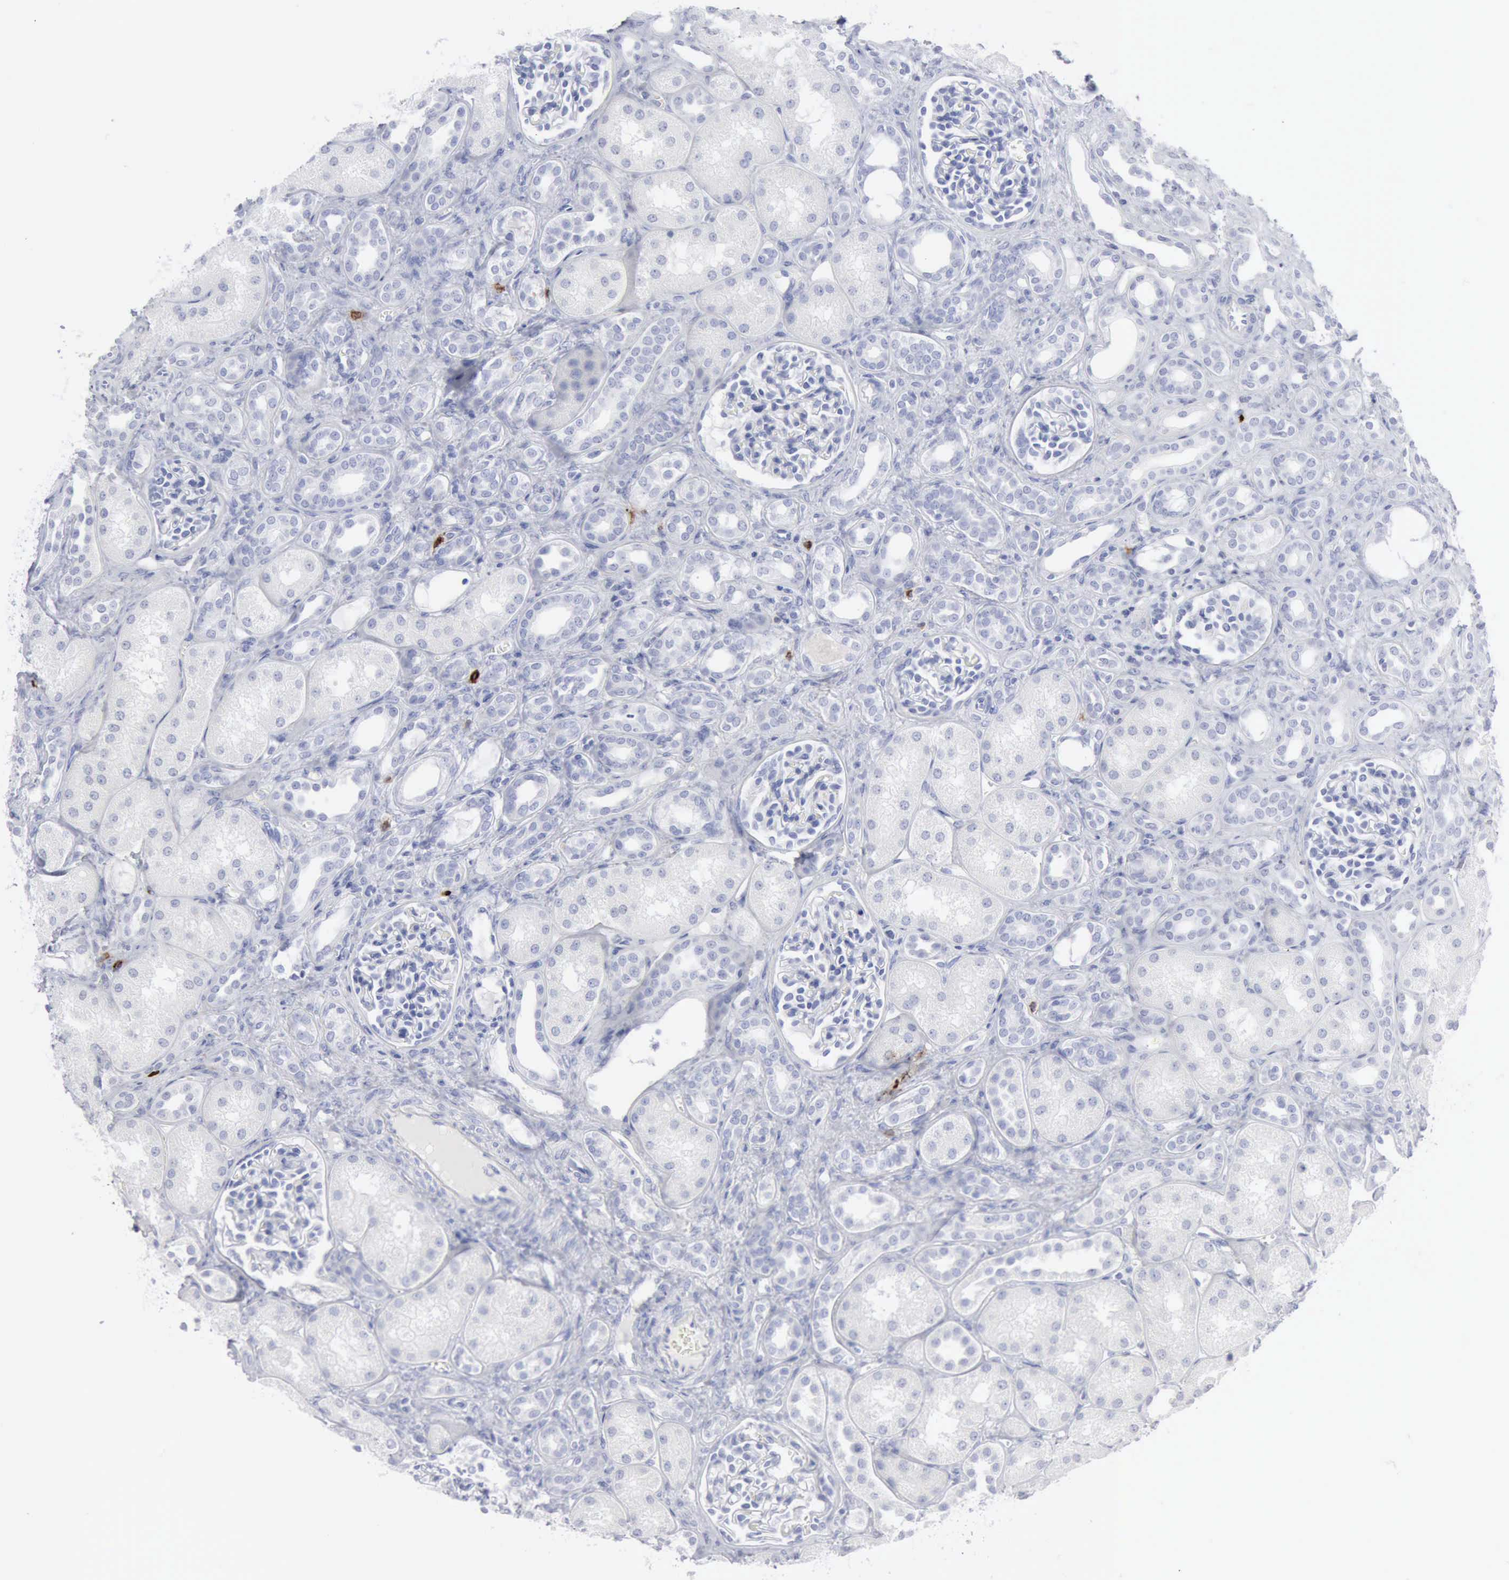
{"staining": {"intensity": "negative", "quantity": "none", "location": "none"}, "tissue": "kidney", "cell_type": "Cells in glomeruli", "image_type": "normal", "snomed": [{"axis": "morphology", "description": "Normal tissue, NOS"}, {"axis": "topography", "description": "Kidney"}], "caption": "DAB immunohistochemical staining of benign human kidney exhibits no significant expression in cells in glomeruli.", "gene": "CMA1", "patient": {"sex": "male", "age": 7}}